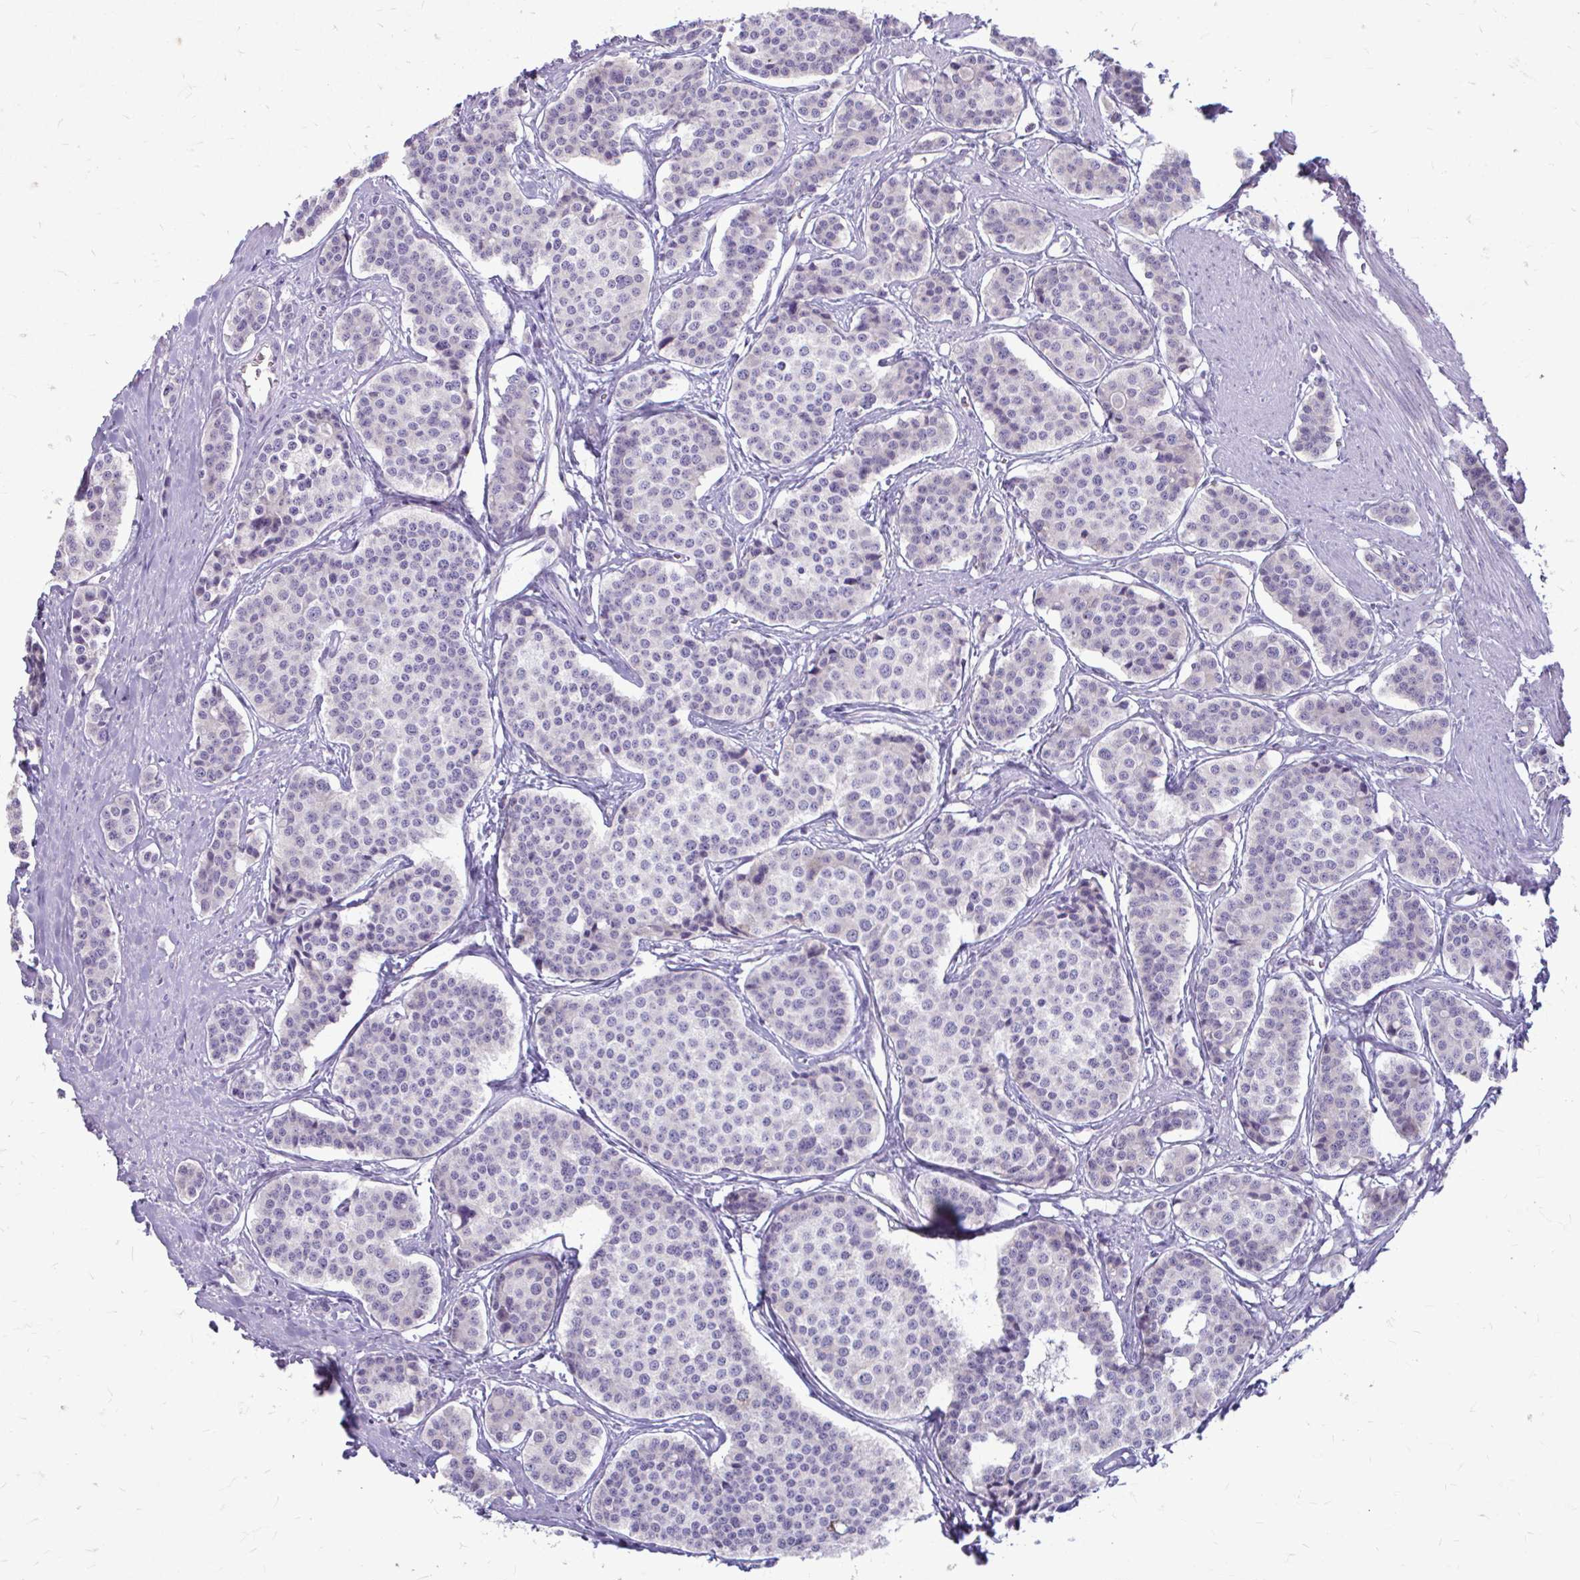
{"staining": {"intensity": "negative", "quantity": "none", "location": "none"}, "tissue": "carcinoid", "cell_type": "Tumor cells", "image_type": "cancer", "snomed": [{"axis": "morphology", "description": "Carcinoid, malignant, NOS"}, {"axis": "topography", "description": "Small intestine"}], "caption": "Photomicrograph shows no significant protein expression in tumor cells of carcinoid (malignant).", "gene": "CHIA", "patient": {"sex": "male", "age": 60}}